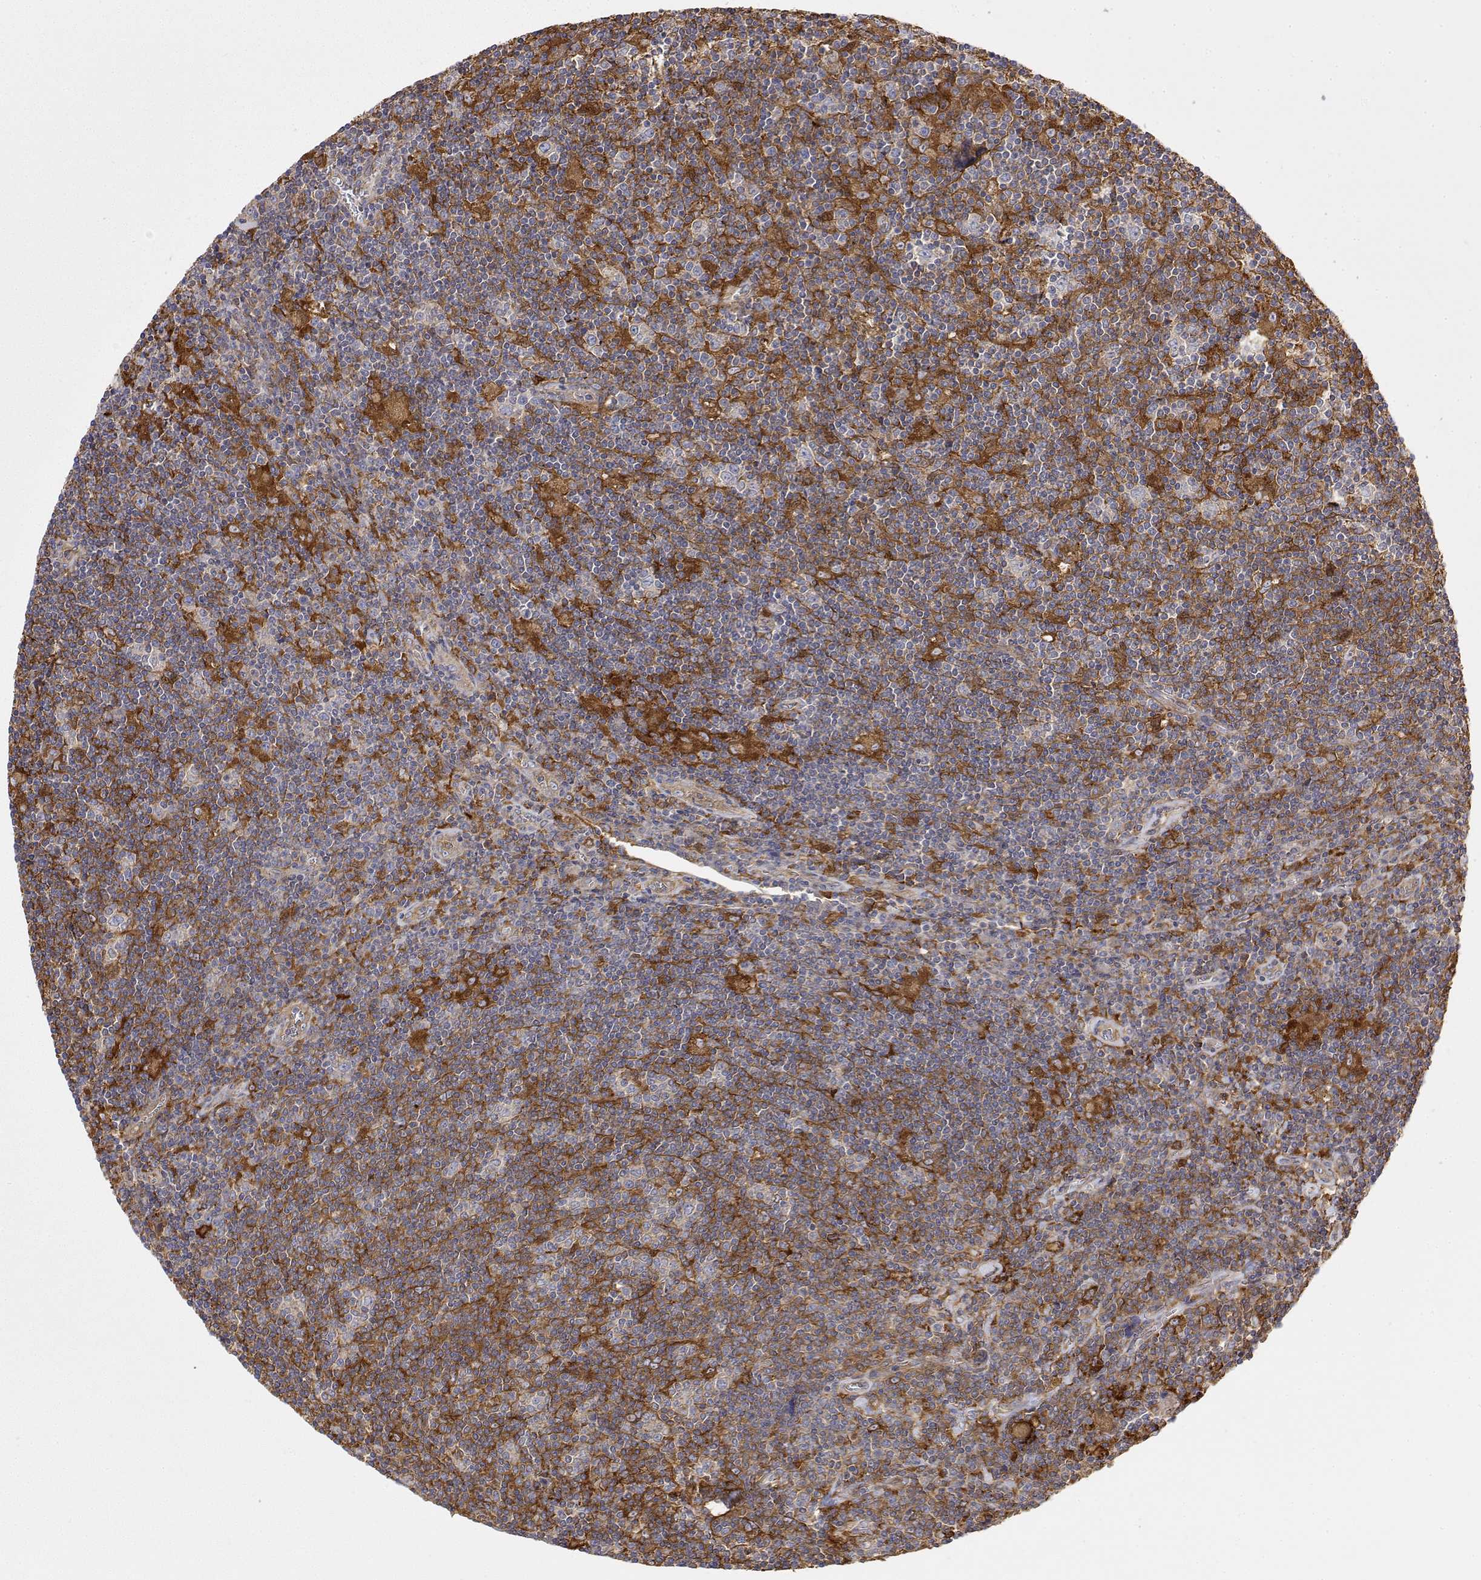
{"staining": {"intensity": "negative", "quantity": "none", "location": "none"}, "tissue": "lymphoma", "cell_type": "Tumor cells", "image_type": "cancer", "snomed": [{"axis": "morphology", "description": "Hodgkin's disease, NOS"}, {"axis": "topography", "description": "Lymph node"}], "caption": "DAB (3,3'-diaminobenzidine) immunohistochemical staining of lymphoma shows no significant expression in tumor cells.", "gene": "PACSIN2", "patient": {"sex": "male", "age": 40}}